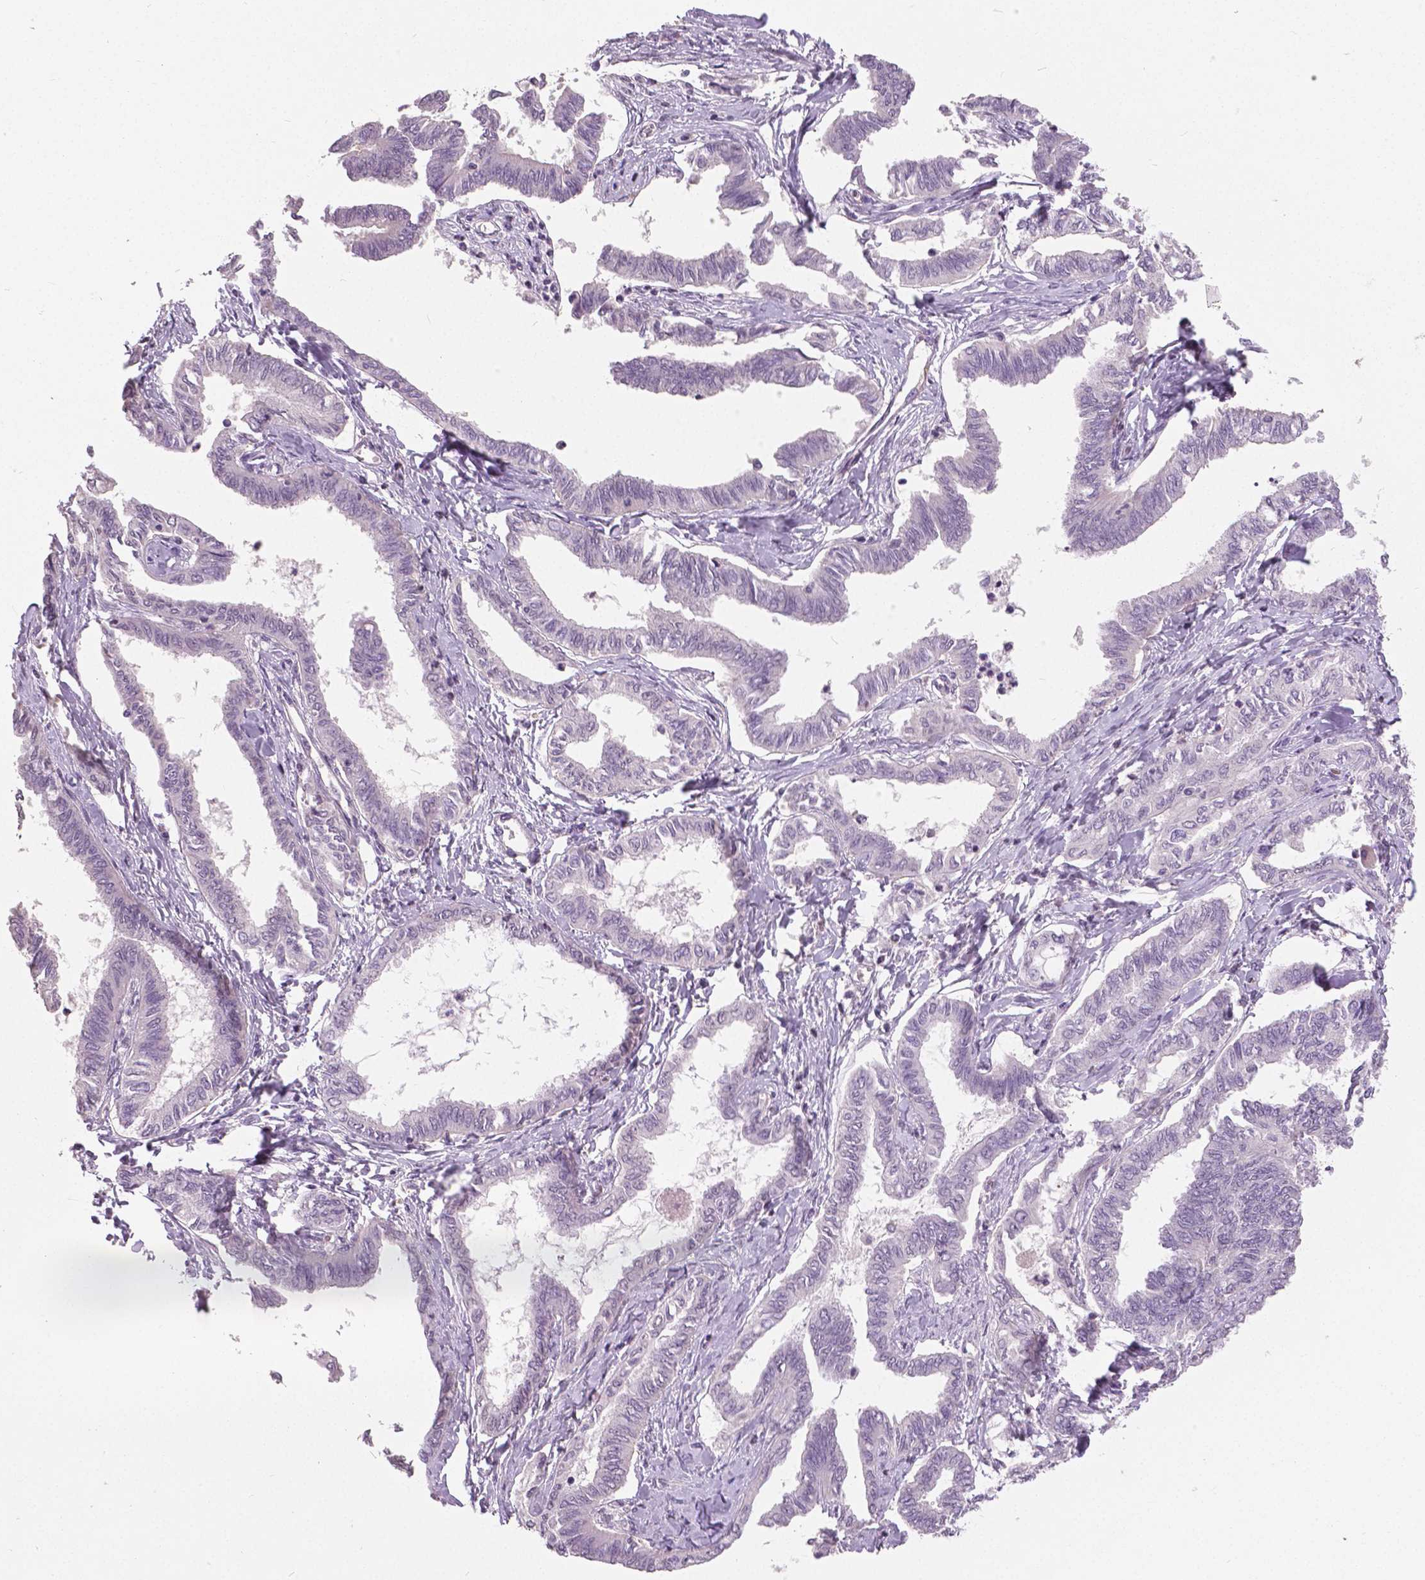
{"staining": {"intensity": "negative", "quantity": "none", "location": "none"}, "tissue": "ovarian cancer", "cell_type": "Tumor cells", "image_type": "cancer", "snomed": [{"axis": "morphology", "description": "Carcinoma, endometroid"}, {"axis": "topography", "description": "Ovary"}], "caption": "There is no significant expression in tumor cells of ovarian endometroid carcinoma. (Stains: DAB immunohistochemistry with hematoxylin counter stain, Microscopy: brightfield microscopy at high magnification).", "gene": "FOXA1", "patient": {"sex": "female", "age": 70}}